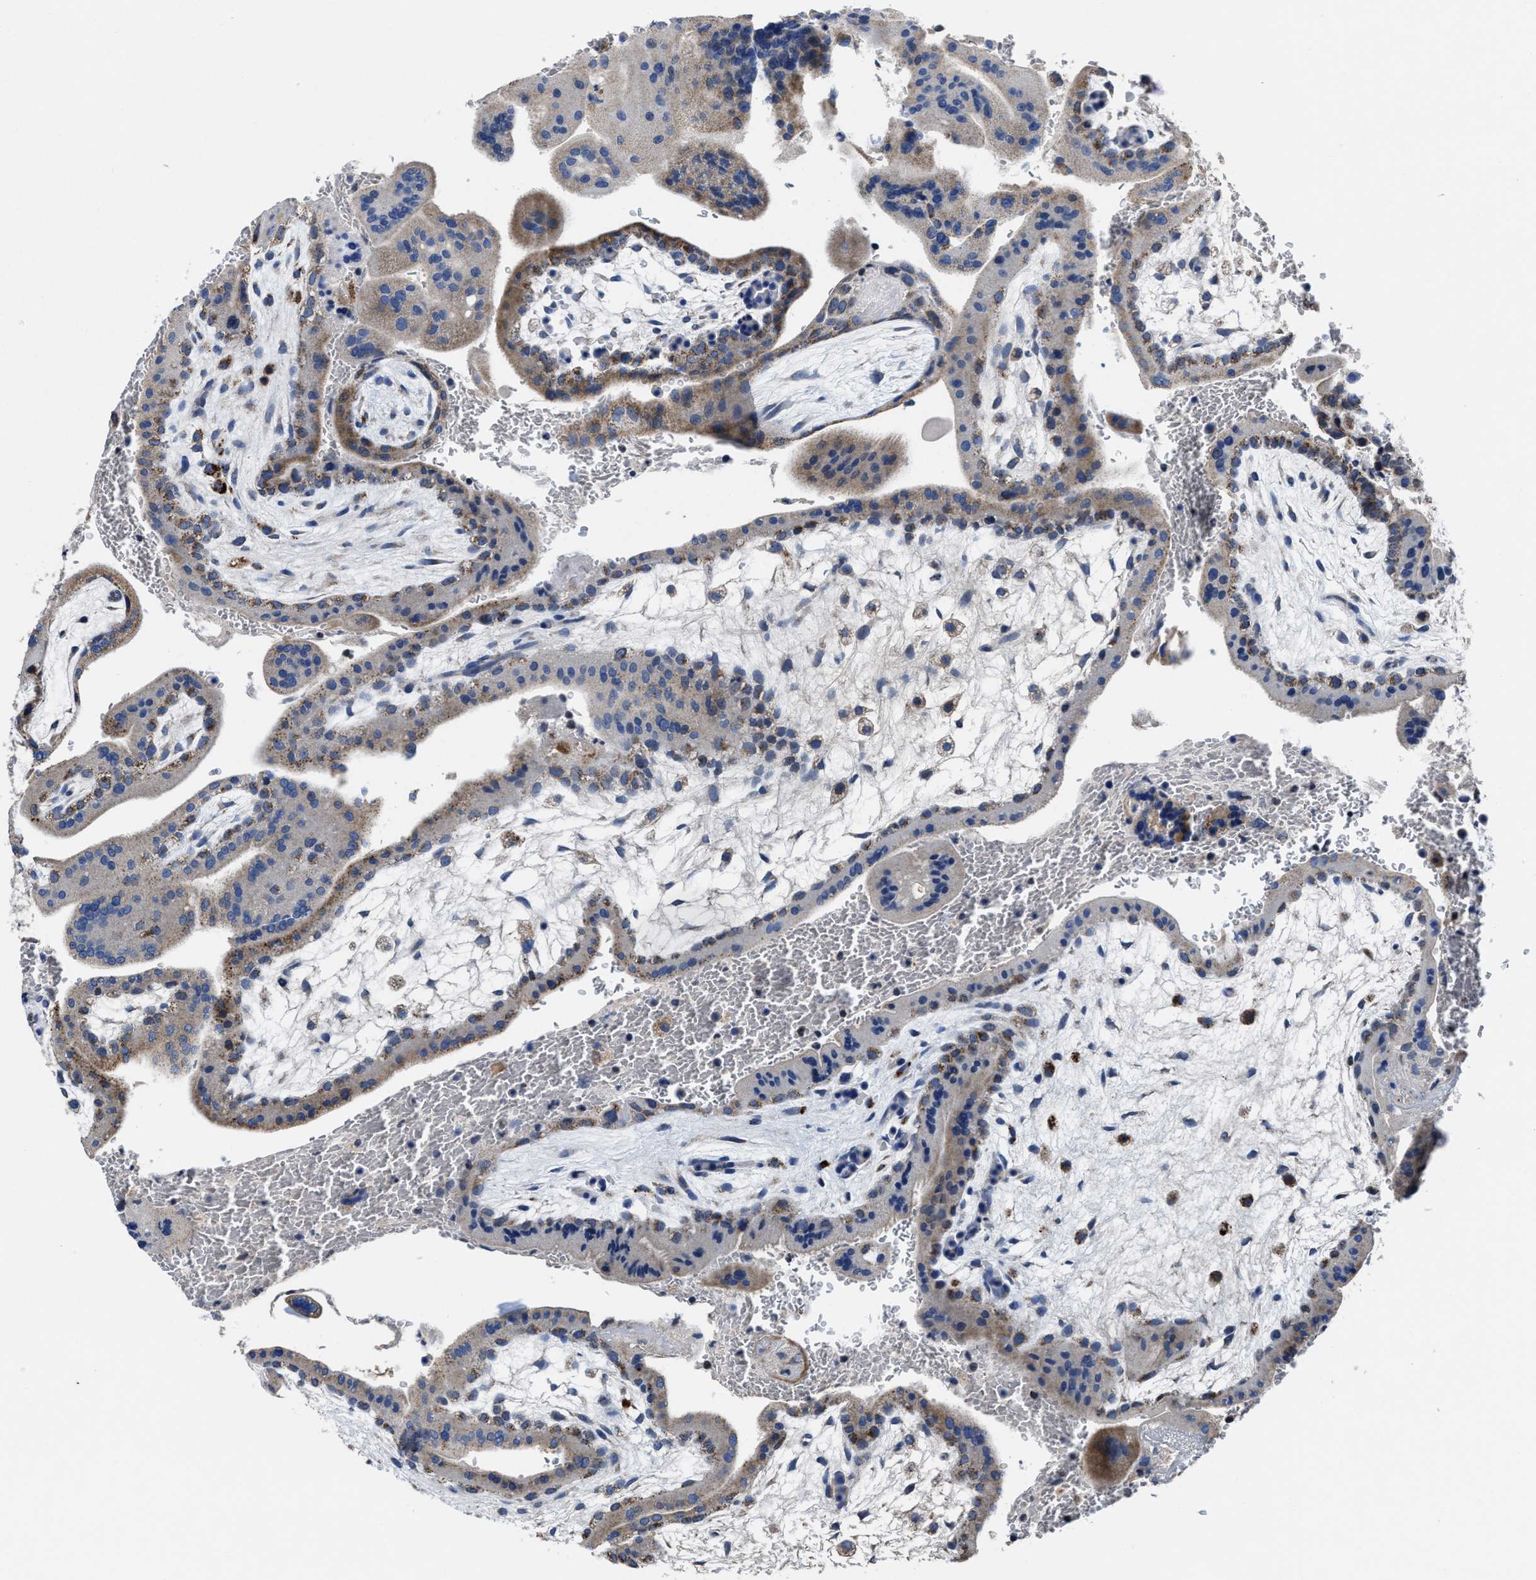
{"staining": {"intensity": "moderate", "quantity": "<25%", "location": "cytoplasmic/membranous,nuclear"}, "tissue": "placenta", "cell_type": "Decidual cells", "image_type": "normal", "snomed": [{"axis": "morphology", "description": "Normal tissue, NOS"}, {"axis": "topography", "description": "Placenta"}], "caption": "A high-resolution photomicrograph shows IHC staining of unremarkable placenta, which shows moderate cytoplasmic/membranous,nuclear expression in about <25% of decidual cells. (DAB = brown stain, brightfield microscopy at high magnification).", "gene": "CACNA1D", "patient": {"sex": "female", "age": 35}}